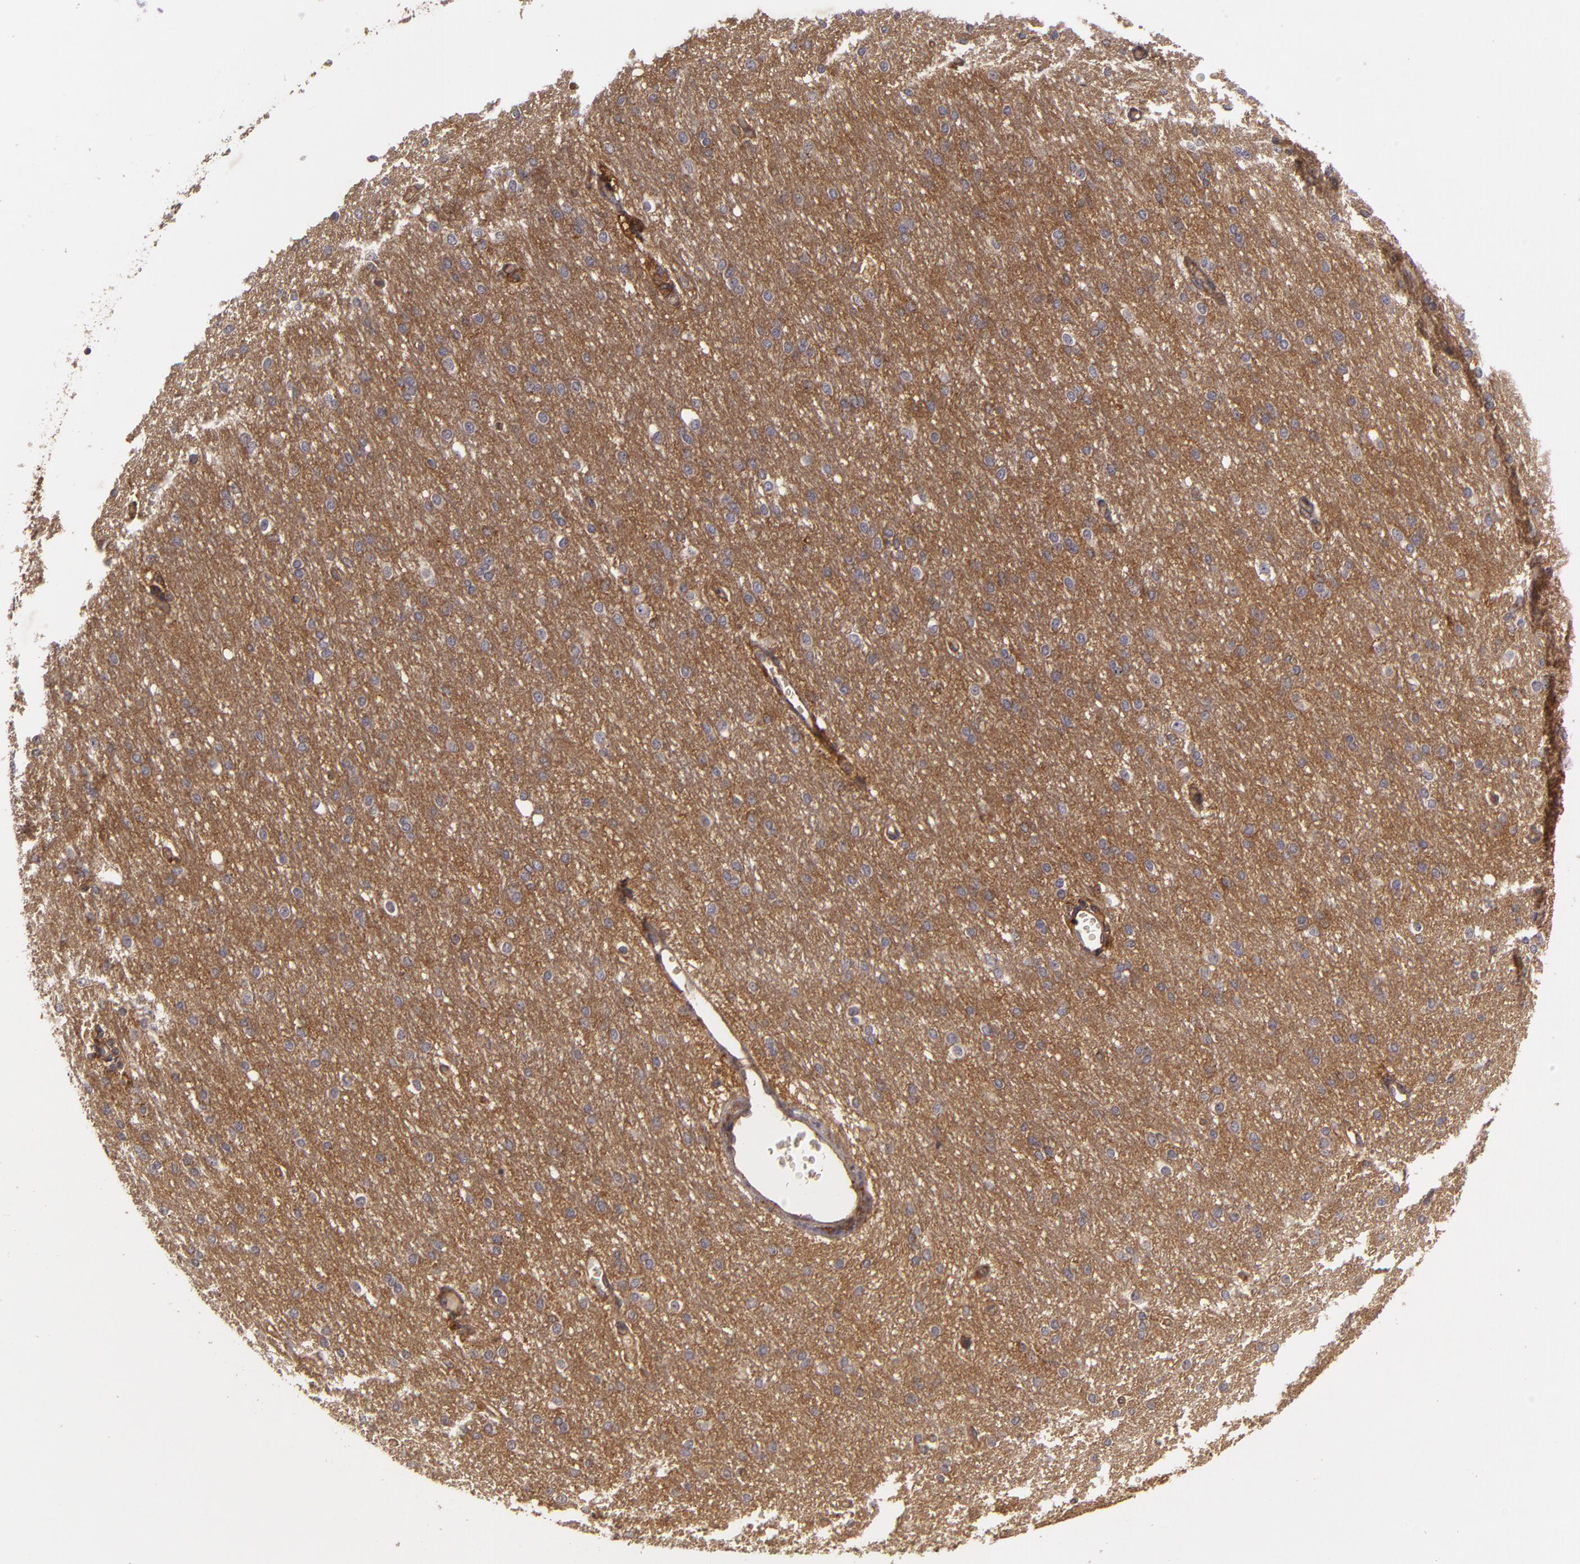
{"staining": {"intensity": "negative", "quantity": "none", "location": "none"}, "tissue": "cerebral cortex", "cell_type": "Endothelial cells", "image_type": "normal", "snomed": [{"axis": "morphology", "description": "Normal tissue, NOS"}, {"axis": "morphology", "description": "Inflammation, NOS"}, {"axis": "topography", "description": "Cerebral cortex"}], "caption": "The photomicrograph shows no staining of endothelial cells in benign cerebral cortex.", "gene": "HRAS", "patient": {"sex": "male", "age": 6}}